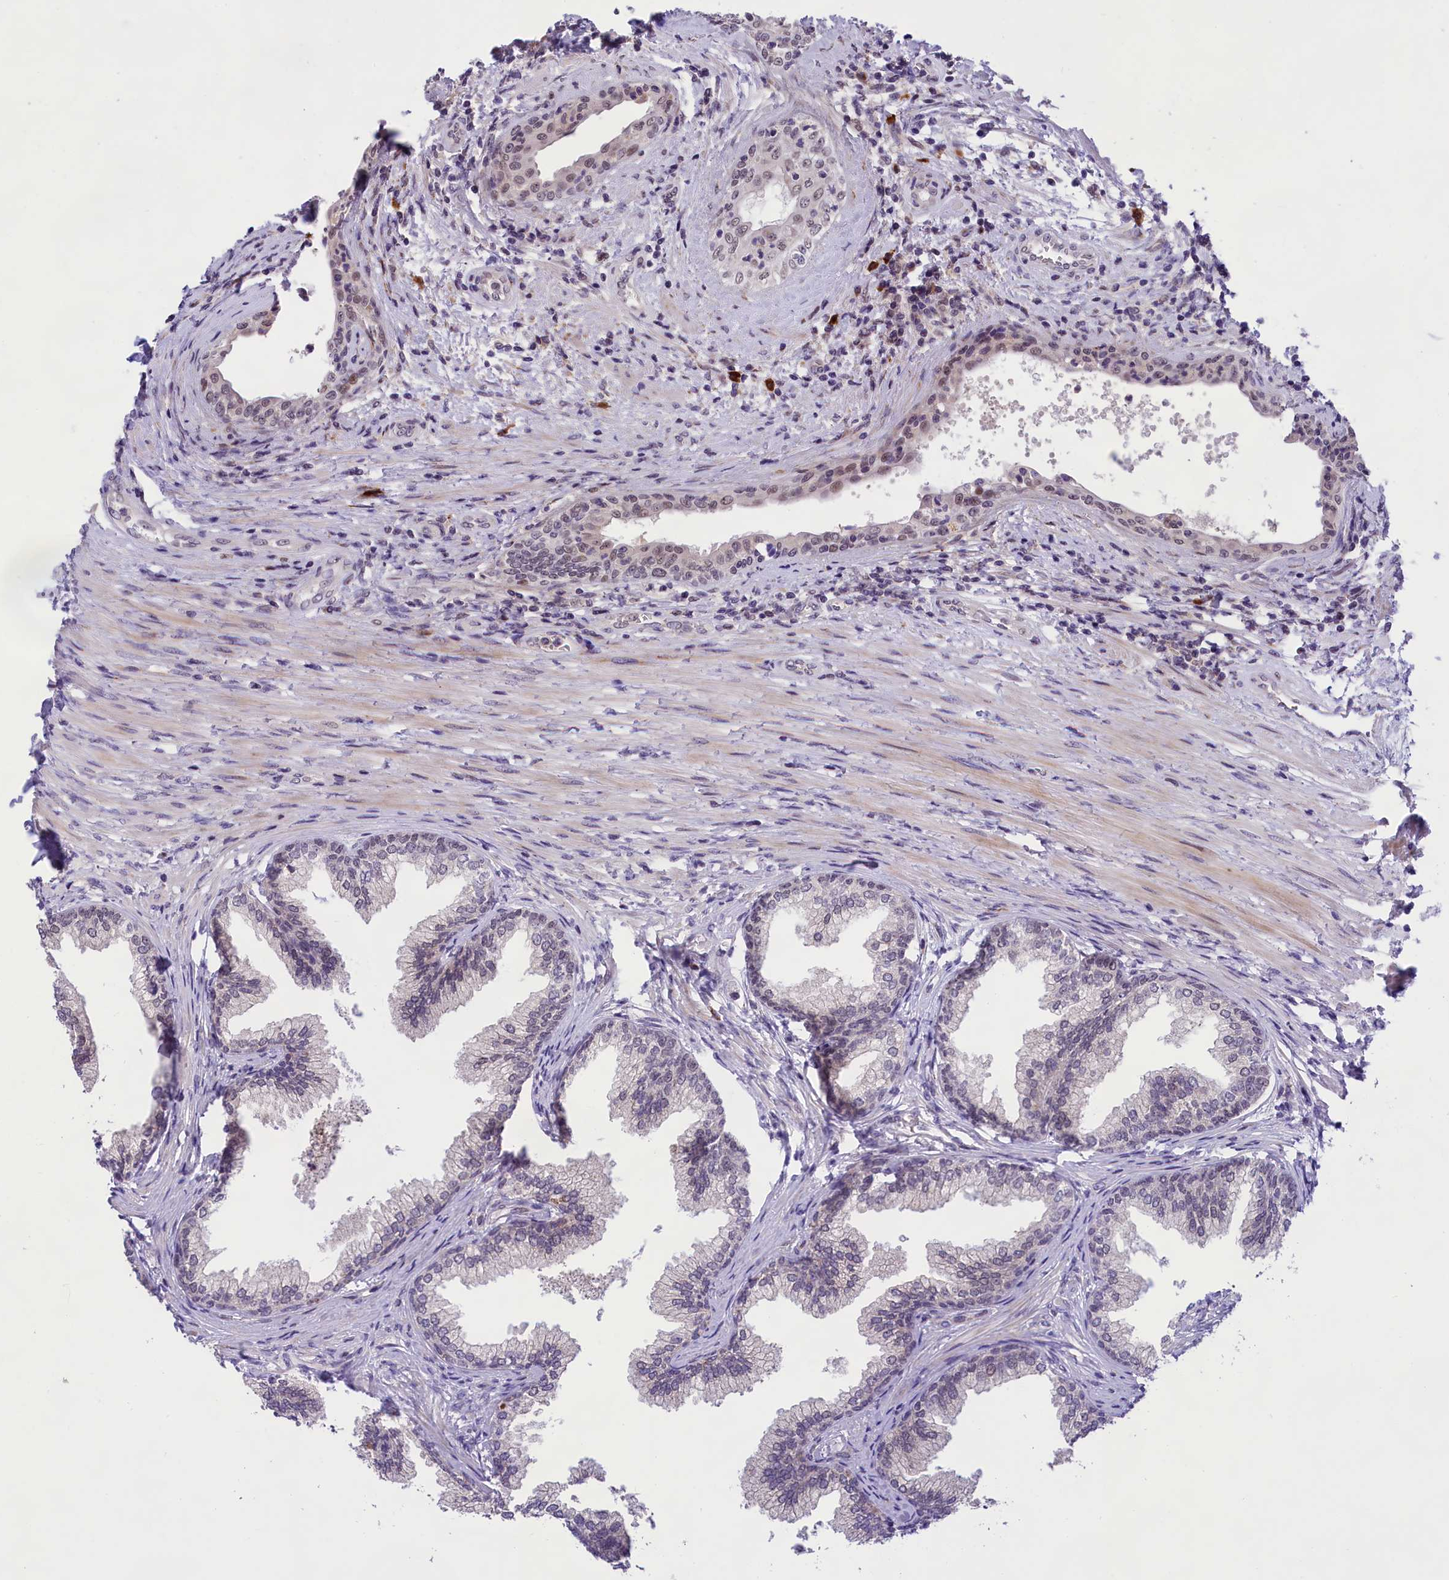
{"staining": {"intensity": "moderate", "quantity": "<25%", "location": "cytoplasmic/membranous,nuclear"}, "tissue": "prostate", "cell_type": "Glandular cells", "image_type": "normal", "snomed": [{"axis": "morphology", "description": "Normal tissue, NOS"}, {"axis": "topography", "description": "Prostate"}], "caption": "Immunohistochemical staining of unremarkable prostate reveals <25% levels of moderate cytoplasmic/membranous,nuclear protein expression in approximately <25% of glandular cells. Immunohistochemistry stains the protein in brown and the nuclei are stained blue.", "gene": "FBXO45", "patient": {"sex": "male", "age": 76}}